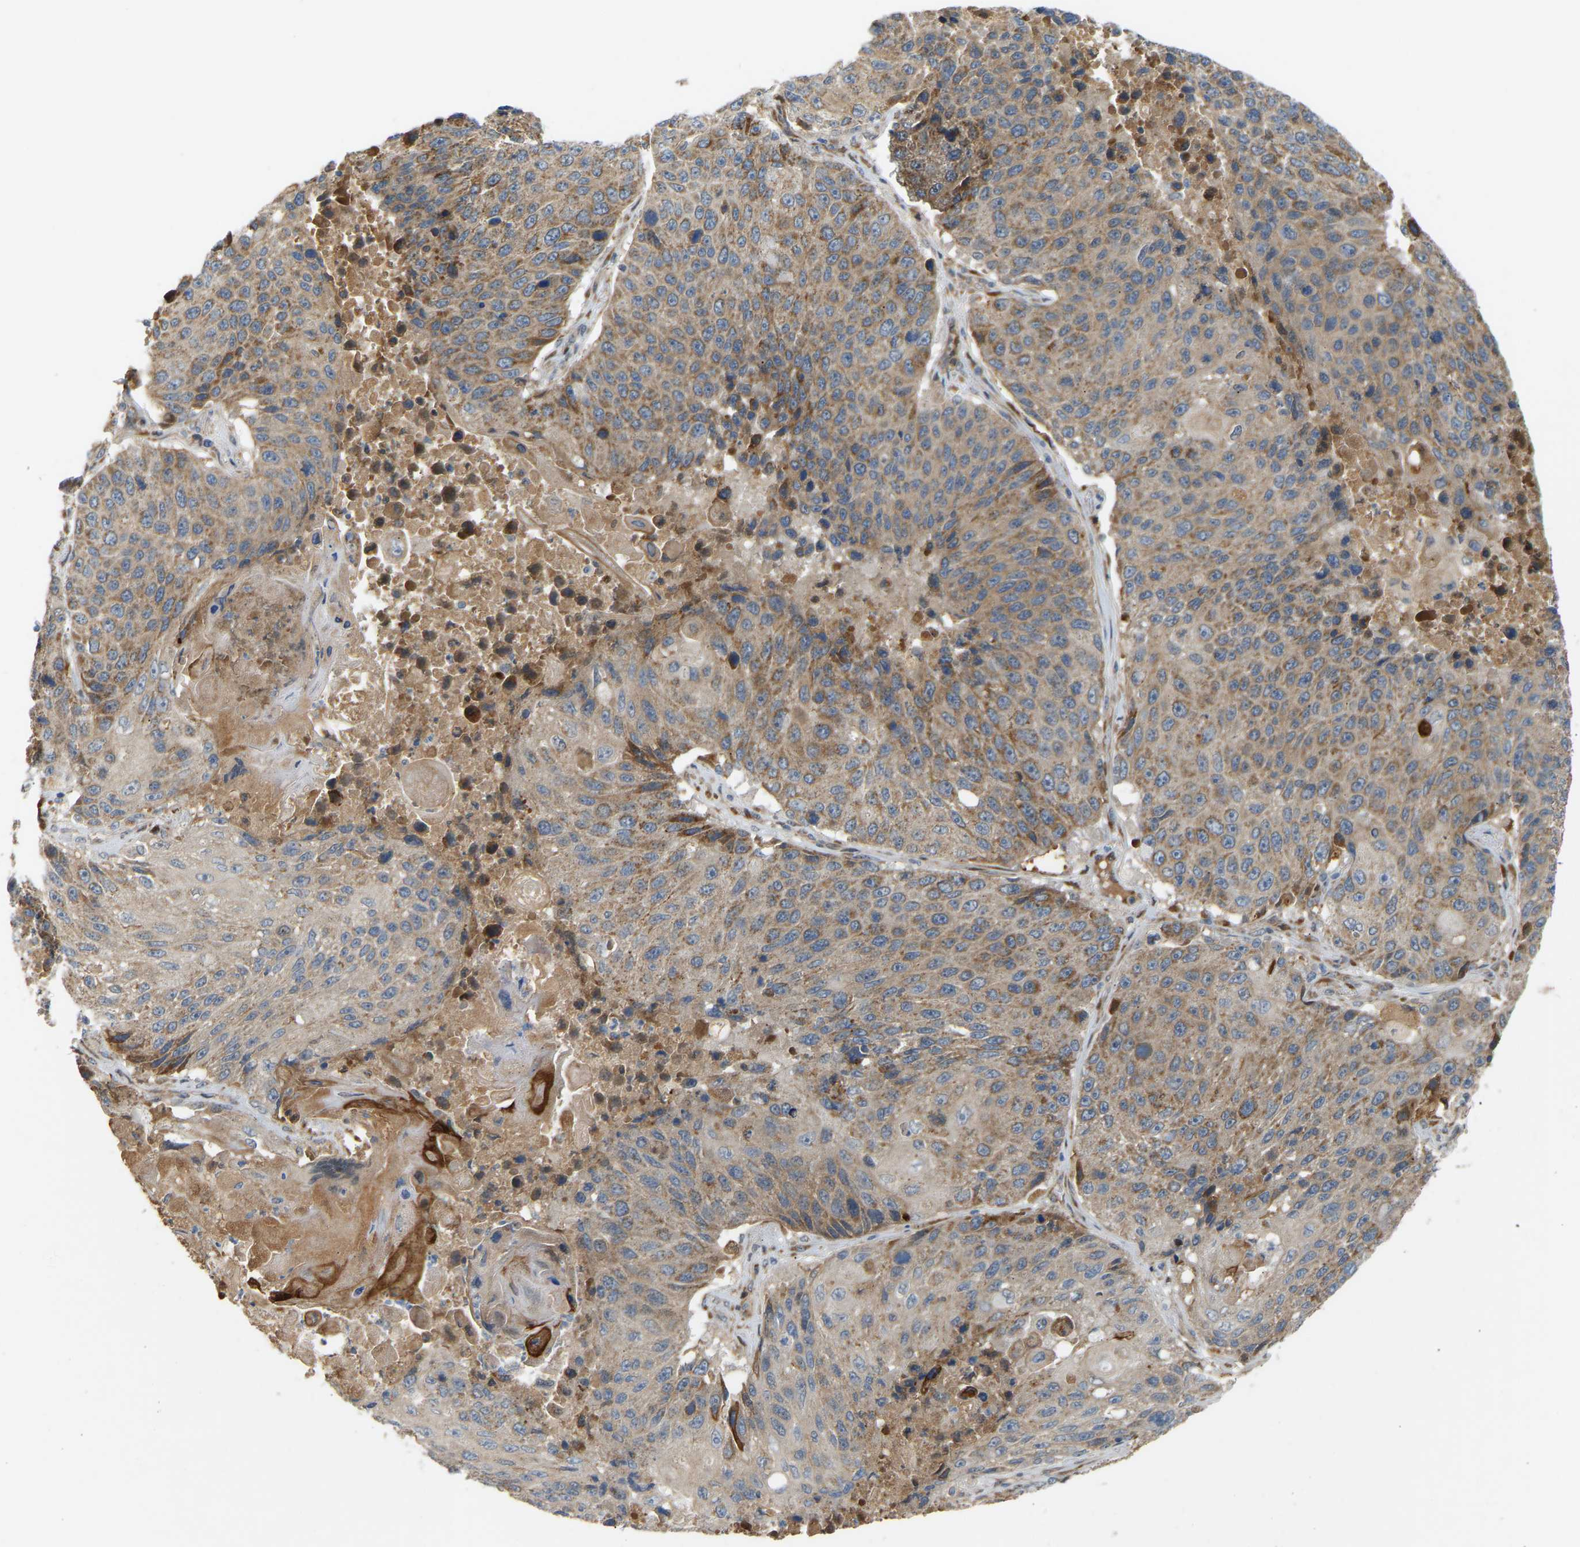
{"staining": {"intensity": "moderate", "quantity": "25%-75%", "location": "cytoplasmic/membranous"}, "tissue": "lung cancer", "cell_type": "Tumor cells", "image_type": "cancer", "snomed": [{"axis": "morphology", "description": "Squamous cell carcinoma, NOS"}, {"axis": "topography", "description": "Lung"}], "caption": "Immunohistochemistry (IHC) of lung cancer (squamous cell carcinoma) displays medium levels of moderate cytoplasmic/membranous positivity in approximately 25%-75% of tumor cells.", "gene": "PTCD1", "patient": {"sex": "male", "age": 61}}